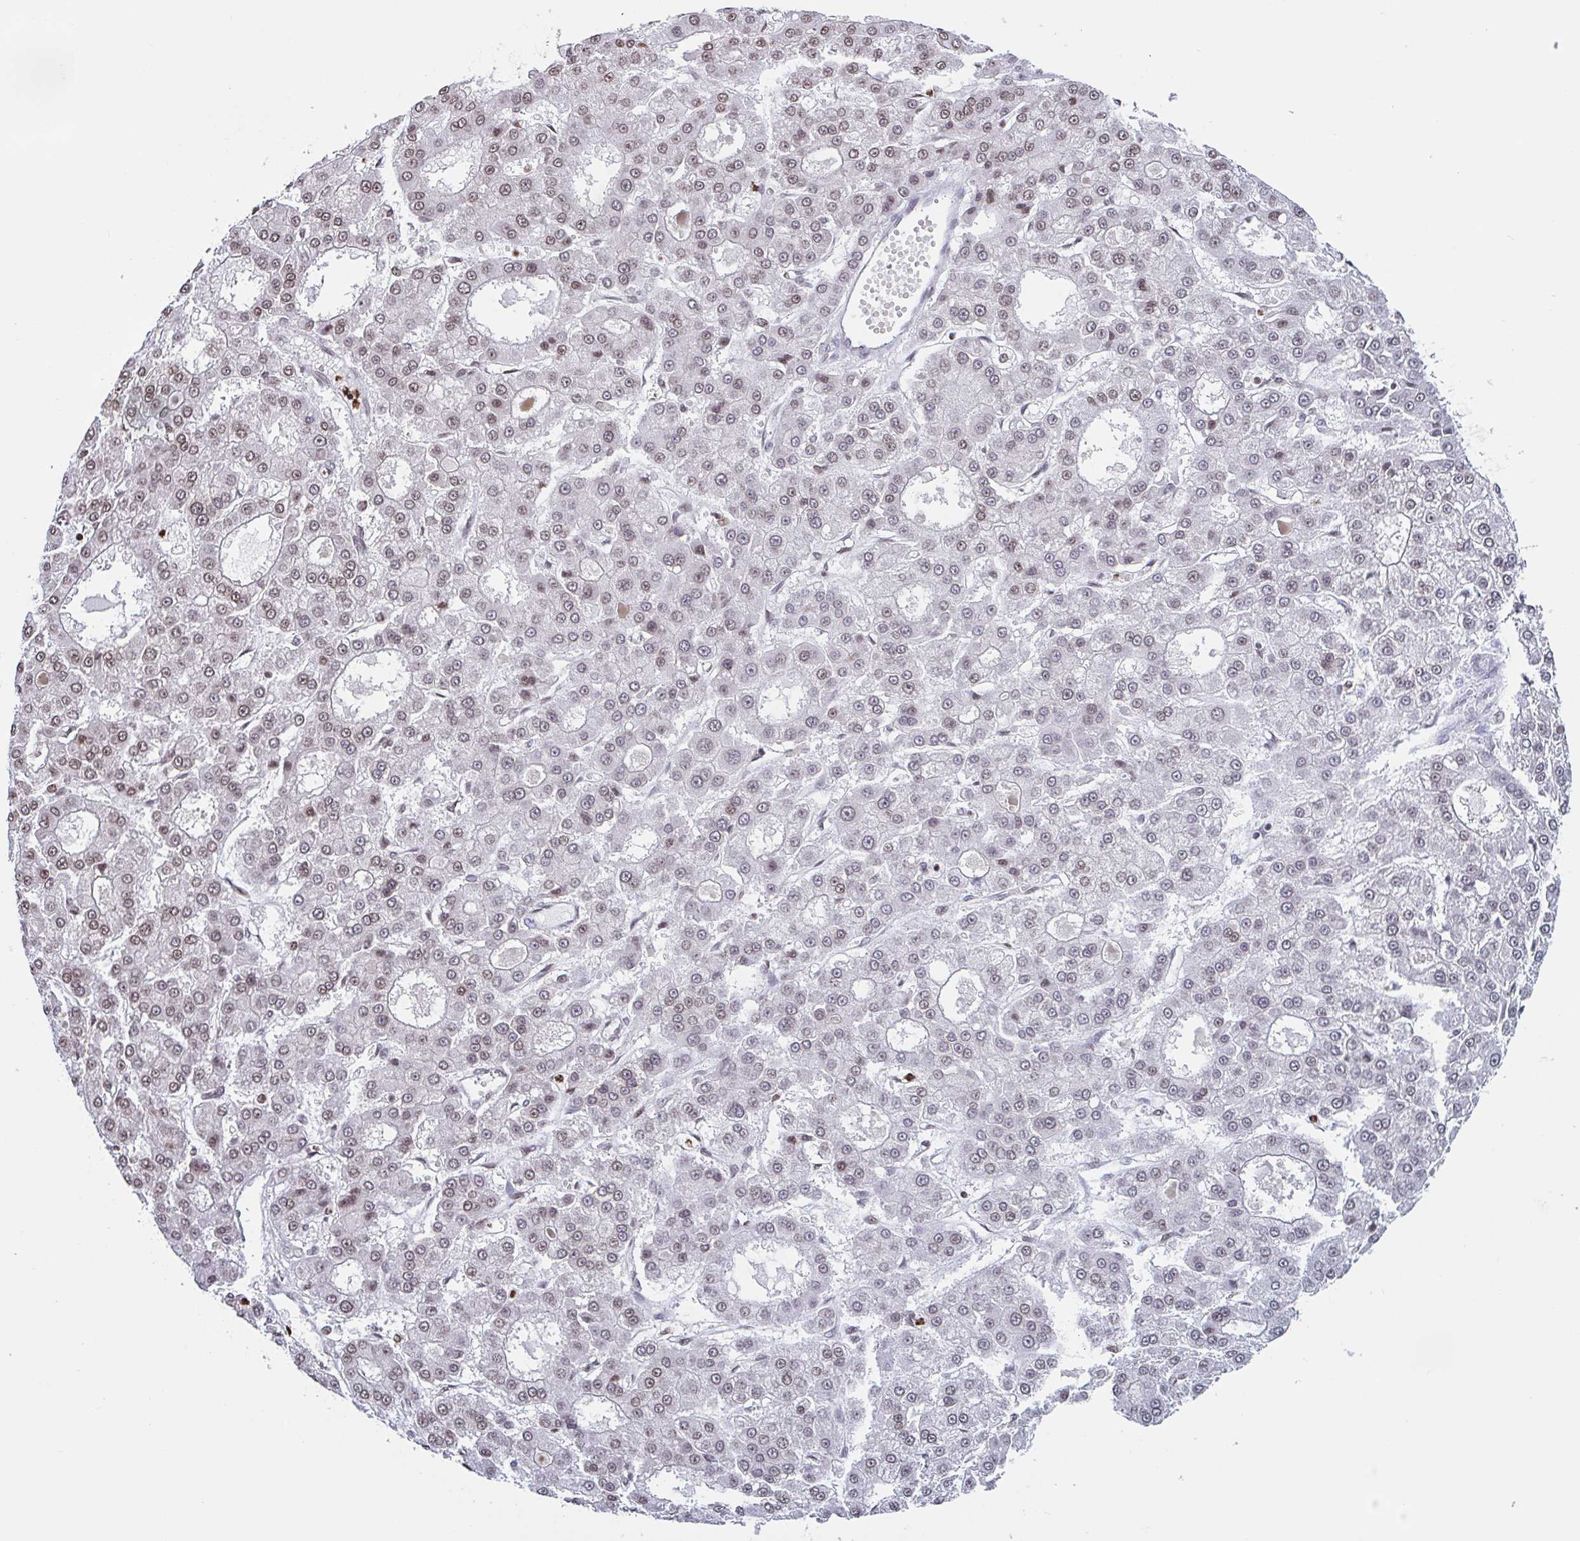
{"staining": {"intensity": "weak", "quantity": ">75%", "location": "nuclear"}, "tissue": "liver cancer", "cell_type": "Tumor cells", "image_type": "cancer", "snomed": [{"axis": "morphology", "description": "Carcinoma, Hepatocellular, NOS"}, {"axis": "topography", "description": "Liver"}], "caption": "Protein analysis of liver hepatocellular carcinoma tissue reveals weak nuclear expression in approximately >75% of tumor cells.", "gene": "NOL6", "patient": {"sex": "male", "age": 70}}